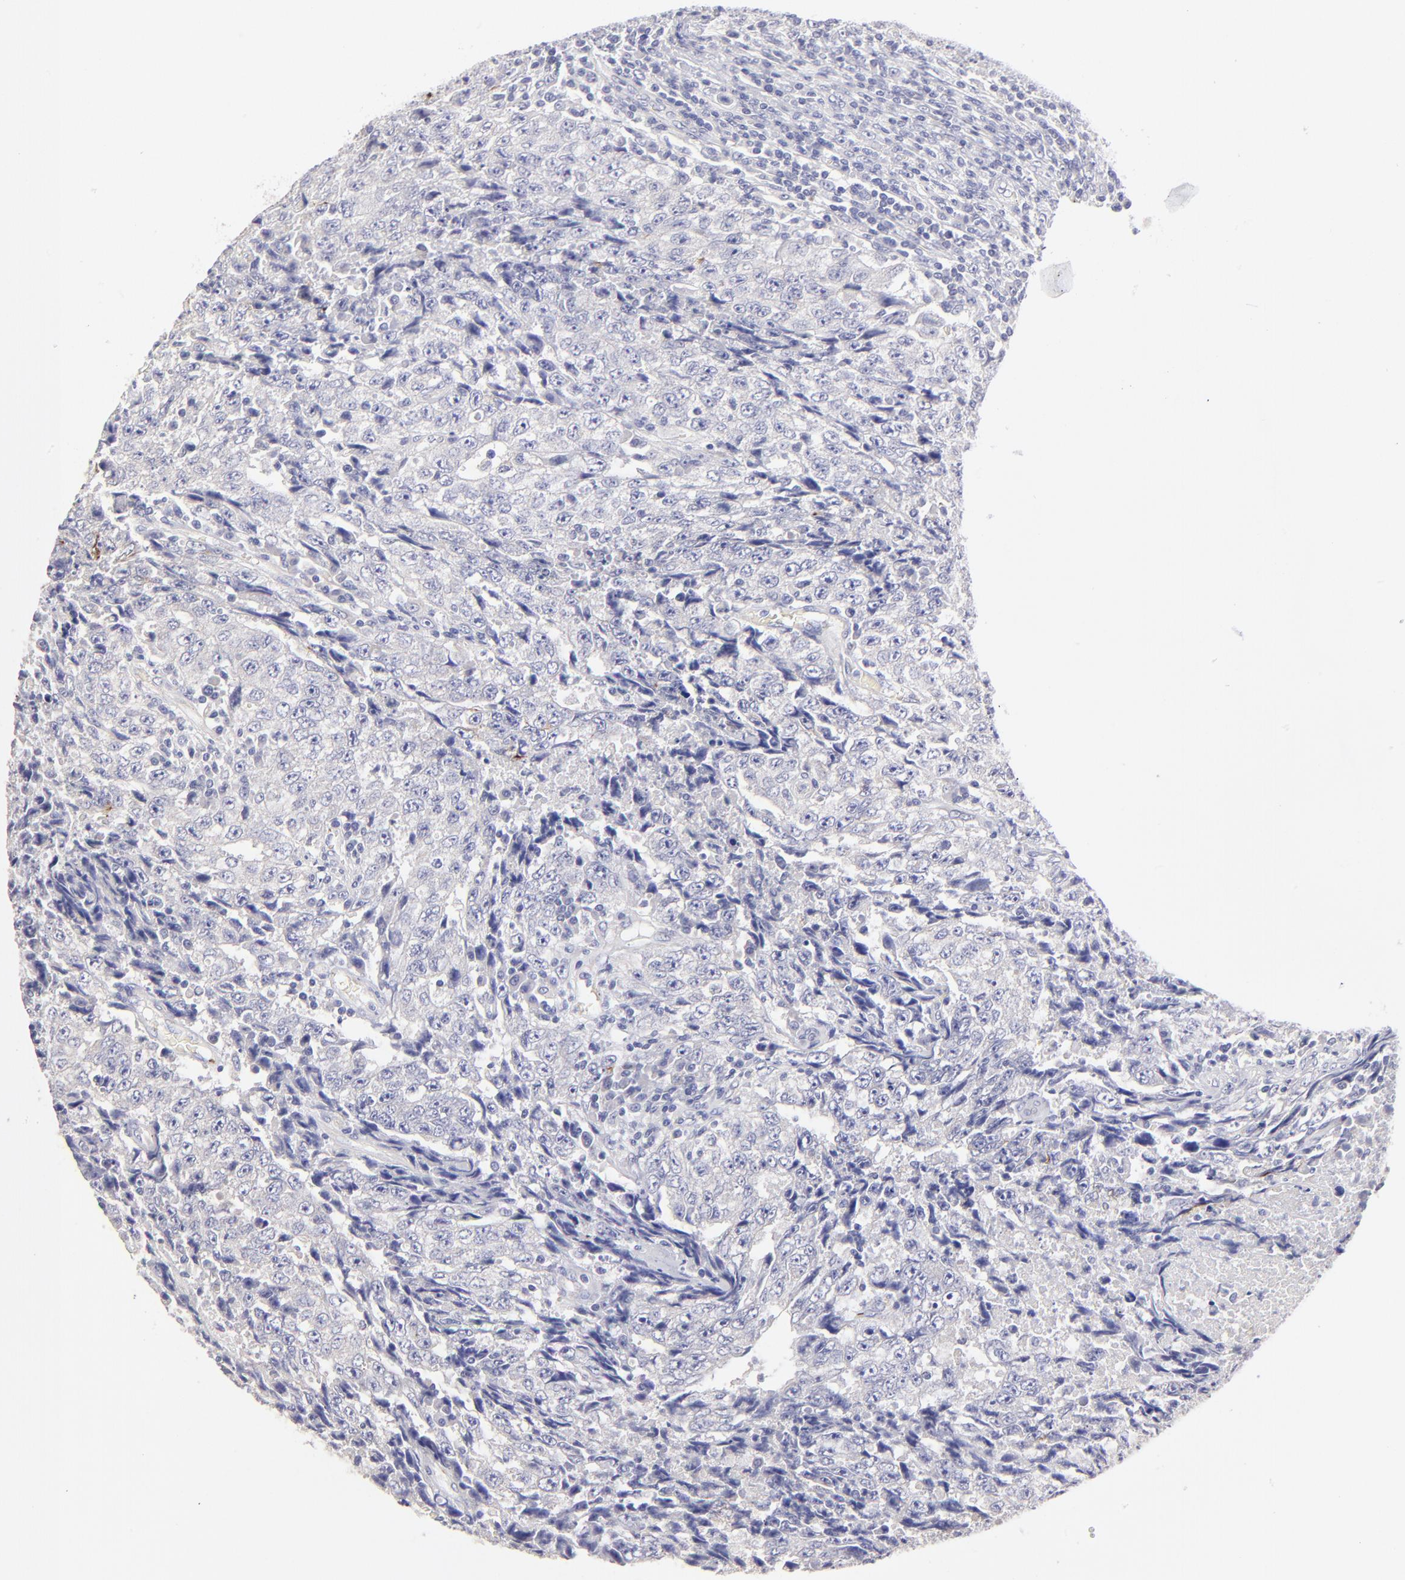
{"staining": {"intensity": "negative", "quantity": "none", "location": "none"}, "tissue": "testis cancer", "cell_type": "Tumor cells", "image_type": "cancer", "snomed": [{"axis": "morphology", "description": "Necrosis, NOS"}, {"axis": "morphology", "description": "Carcinoma, Embryonal, NOS"}, {"axis": "topography", "description": "Testis"}], "caption": "Tumor cells show no significant staining in testis cancer (embryonal carcinoma).", "gene": "BTG2", "patient": {"sex": "male", "age": 19}}